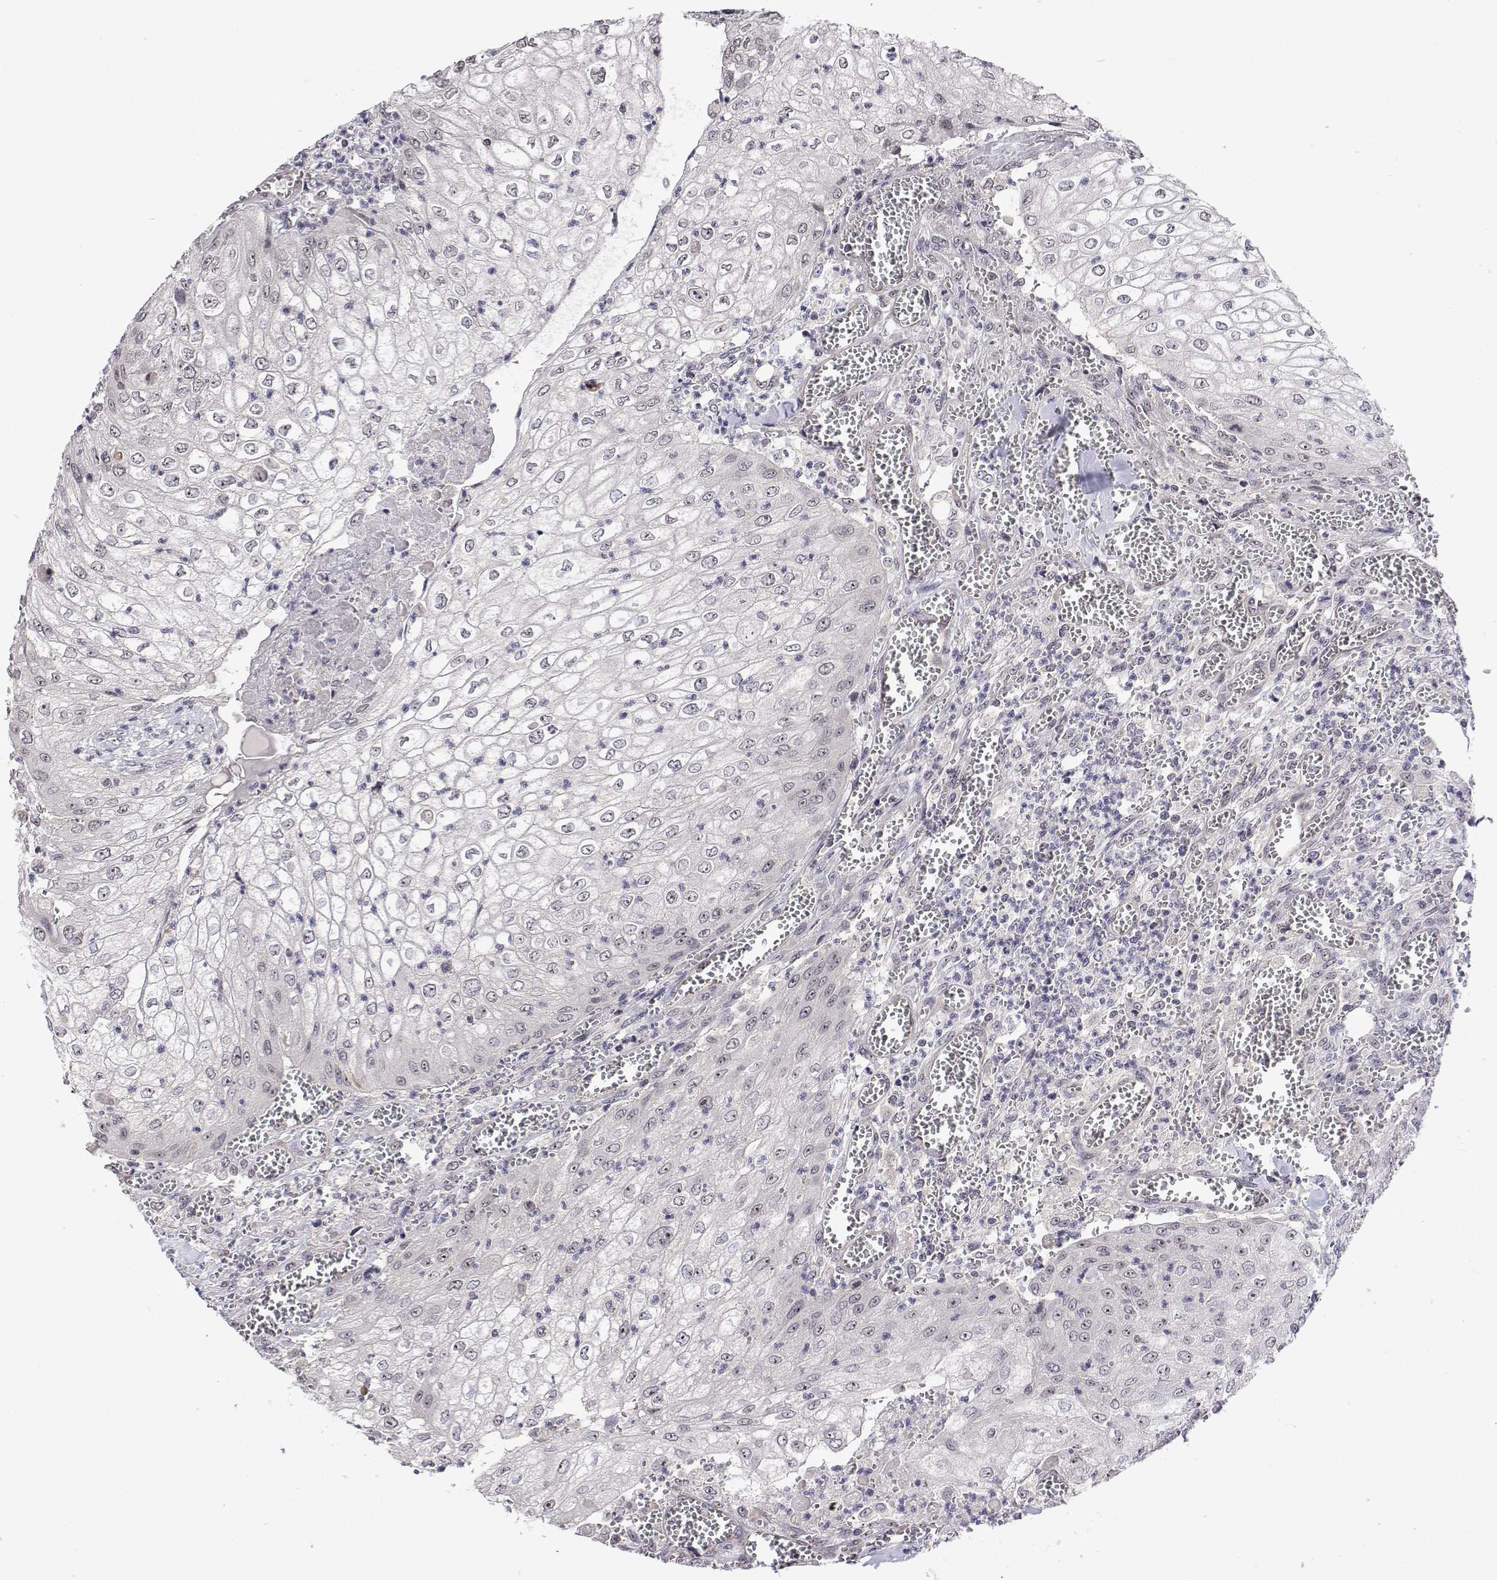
{"staining": {"intensity": "negative", "quantity": "none", "location": "none"}, "tissue": "urothelial cancer", "cell_type": "Tumor cells", "image_type": "cancer", "snomed": [{"axis": "morphology", "description": "Urothelial carcinoma, High grade"}, {"axis": "topography", "description": "Urinary bladder"}], "caption": "Immunohistochemistry (IHC) image of neoplastic tissue: human high-grade urothelial carcinoma stained with DAB (3,3'-diaminobenzidine) exhibits no significant protein staining in tumor cells.", "gene": "NHP2", "patient": {"sex": "male", "age": 62}}